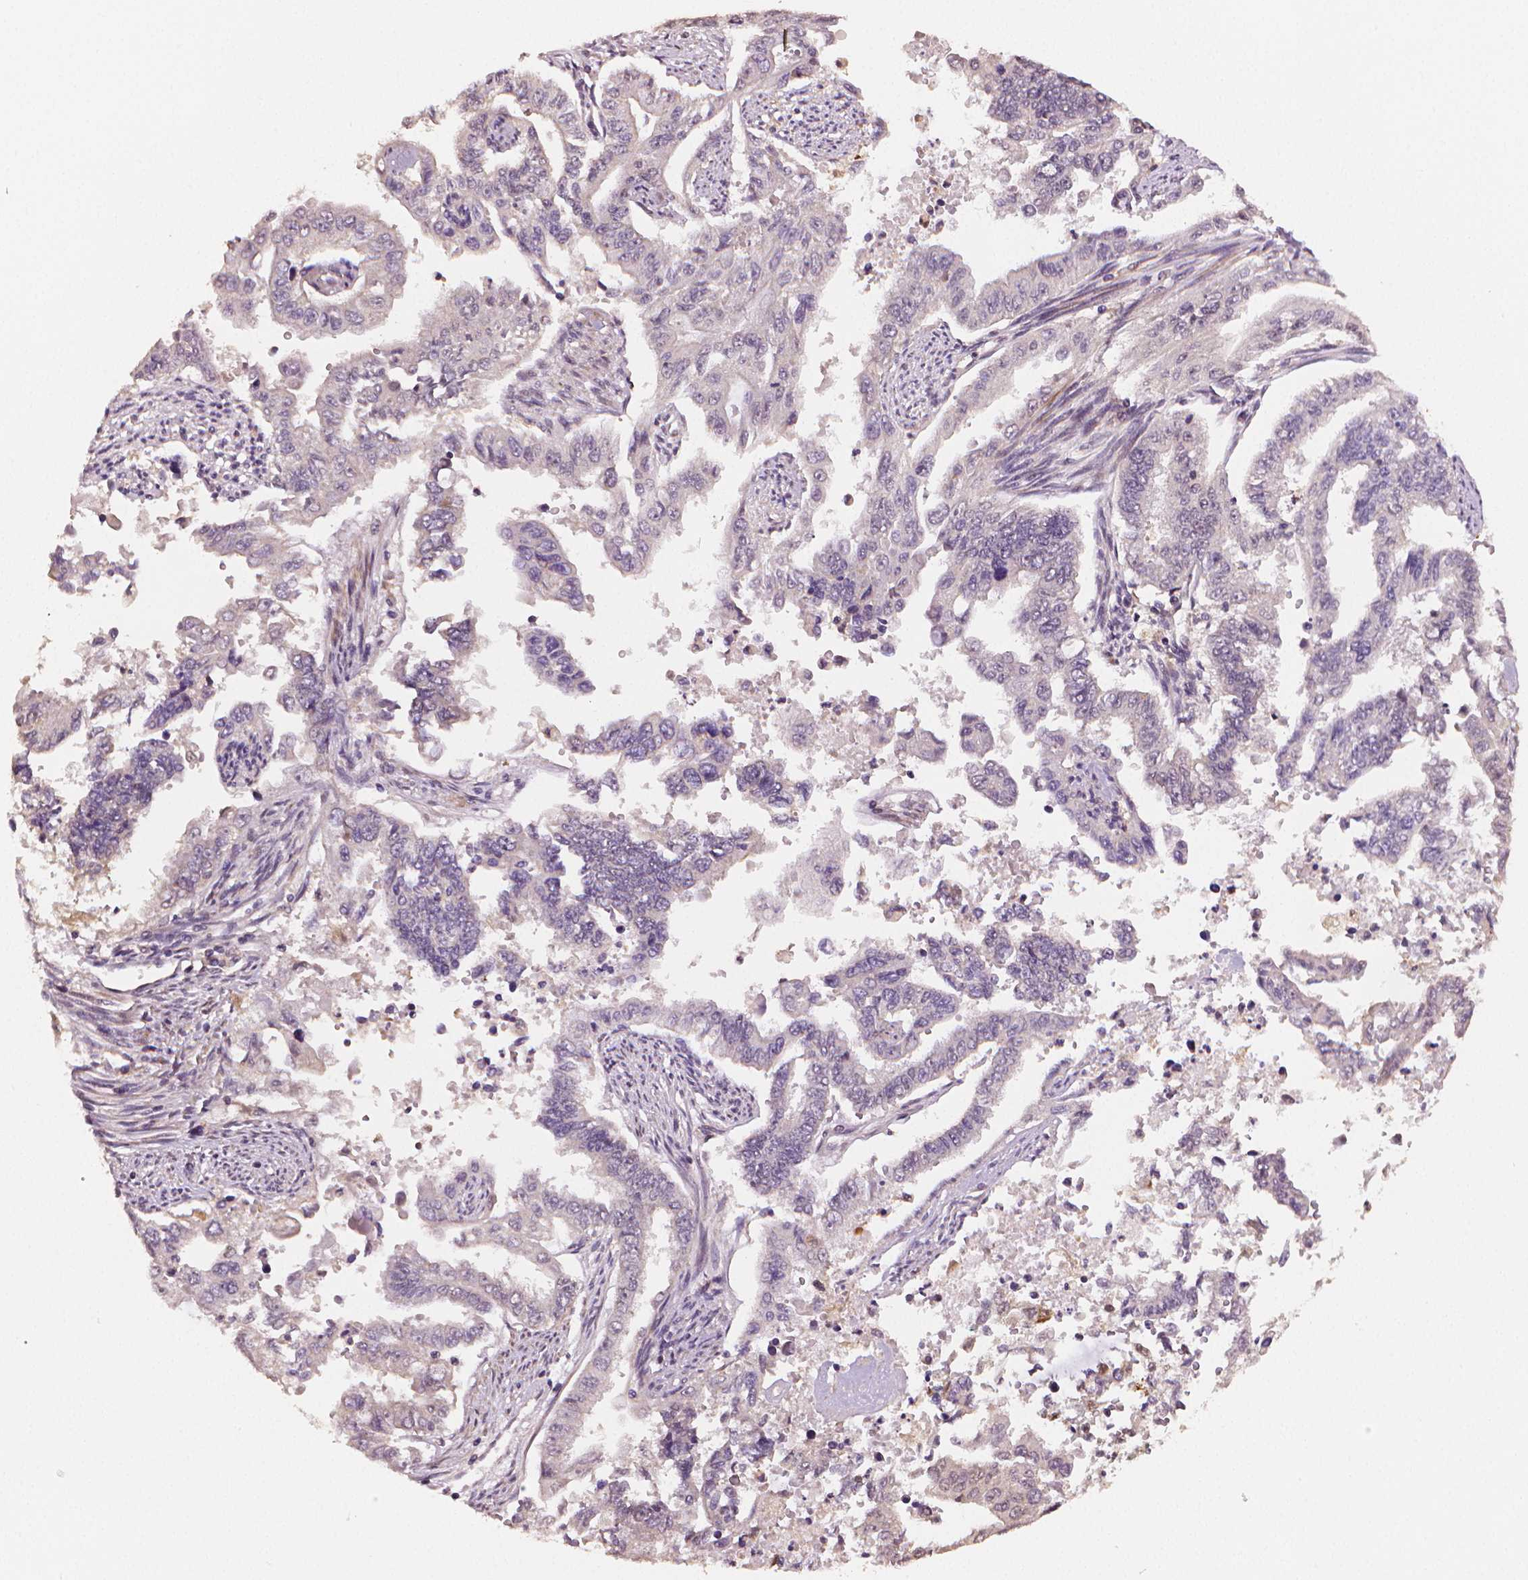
{"staining": {"intensity": "negative", "quantity": "none", "location": "none"}, "tissue": "endometrial cancer", "cell_type": "Tumor cells", "image_type": "cancer", "snomed": [{"axis": "morphology", "description": "Adenocarcinoma, NOS"}, {"axis": "topography", "description": "Uterus"}], "caption": "An immunohistochemistry (IHC) histopathology image of endometrial adenocarcinoma is shown. There is no staining in tumor cells of endometrial adenocarcinoma.", "gene": "STAT3", "patient": {"sex": "female", "age": 59}}